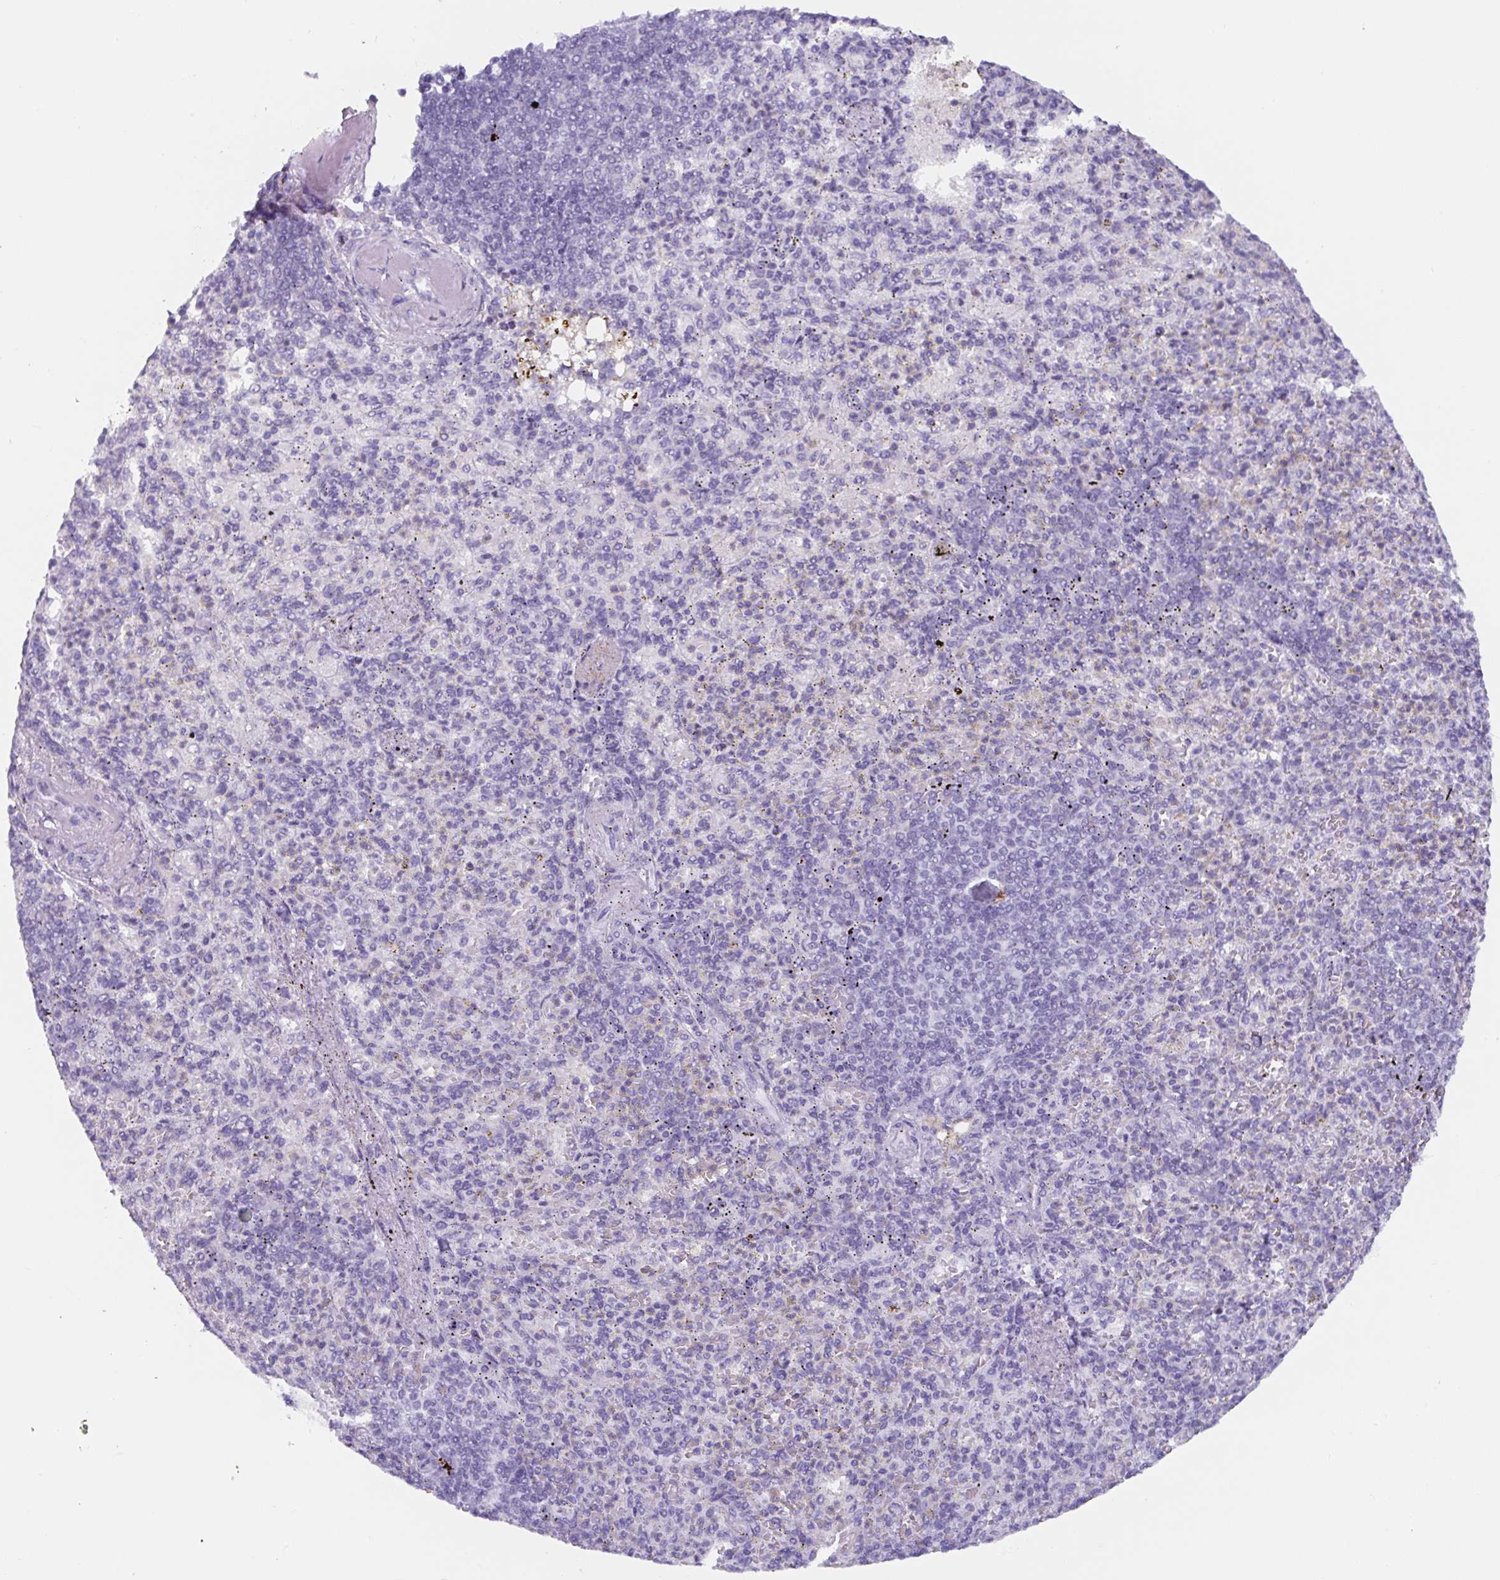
{"staining": {"intensity": "negative", "quantity": "none", "location": "none"}, "tissue": "spleen", "cell_type": "Cells in red pulp", "image_type": "normal", "snomed": [{"axis": "morphology", "description": "Normal tissue, NOS"}, {"axis": "topography", "description": "Spleen"}], "caption": "This is a histopathology image of immunohistochemistry (IHC) staining of normal spleen, which shows no positivity in cells in red pulp.", "gene": "TNFRSF8", "patient": {"sex": "female", "age": 74}}